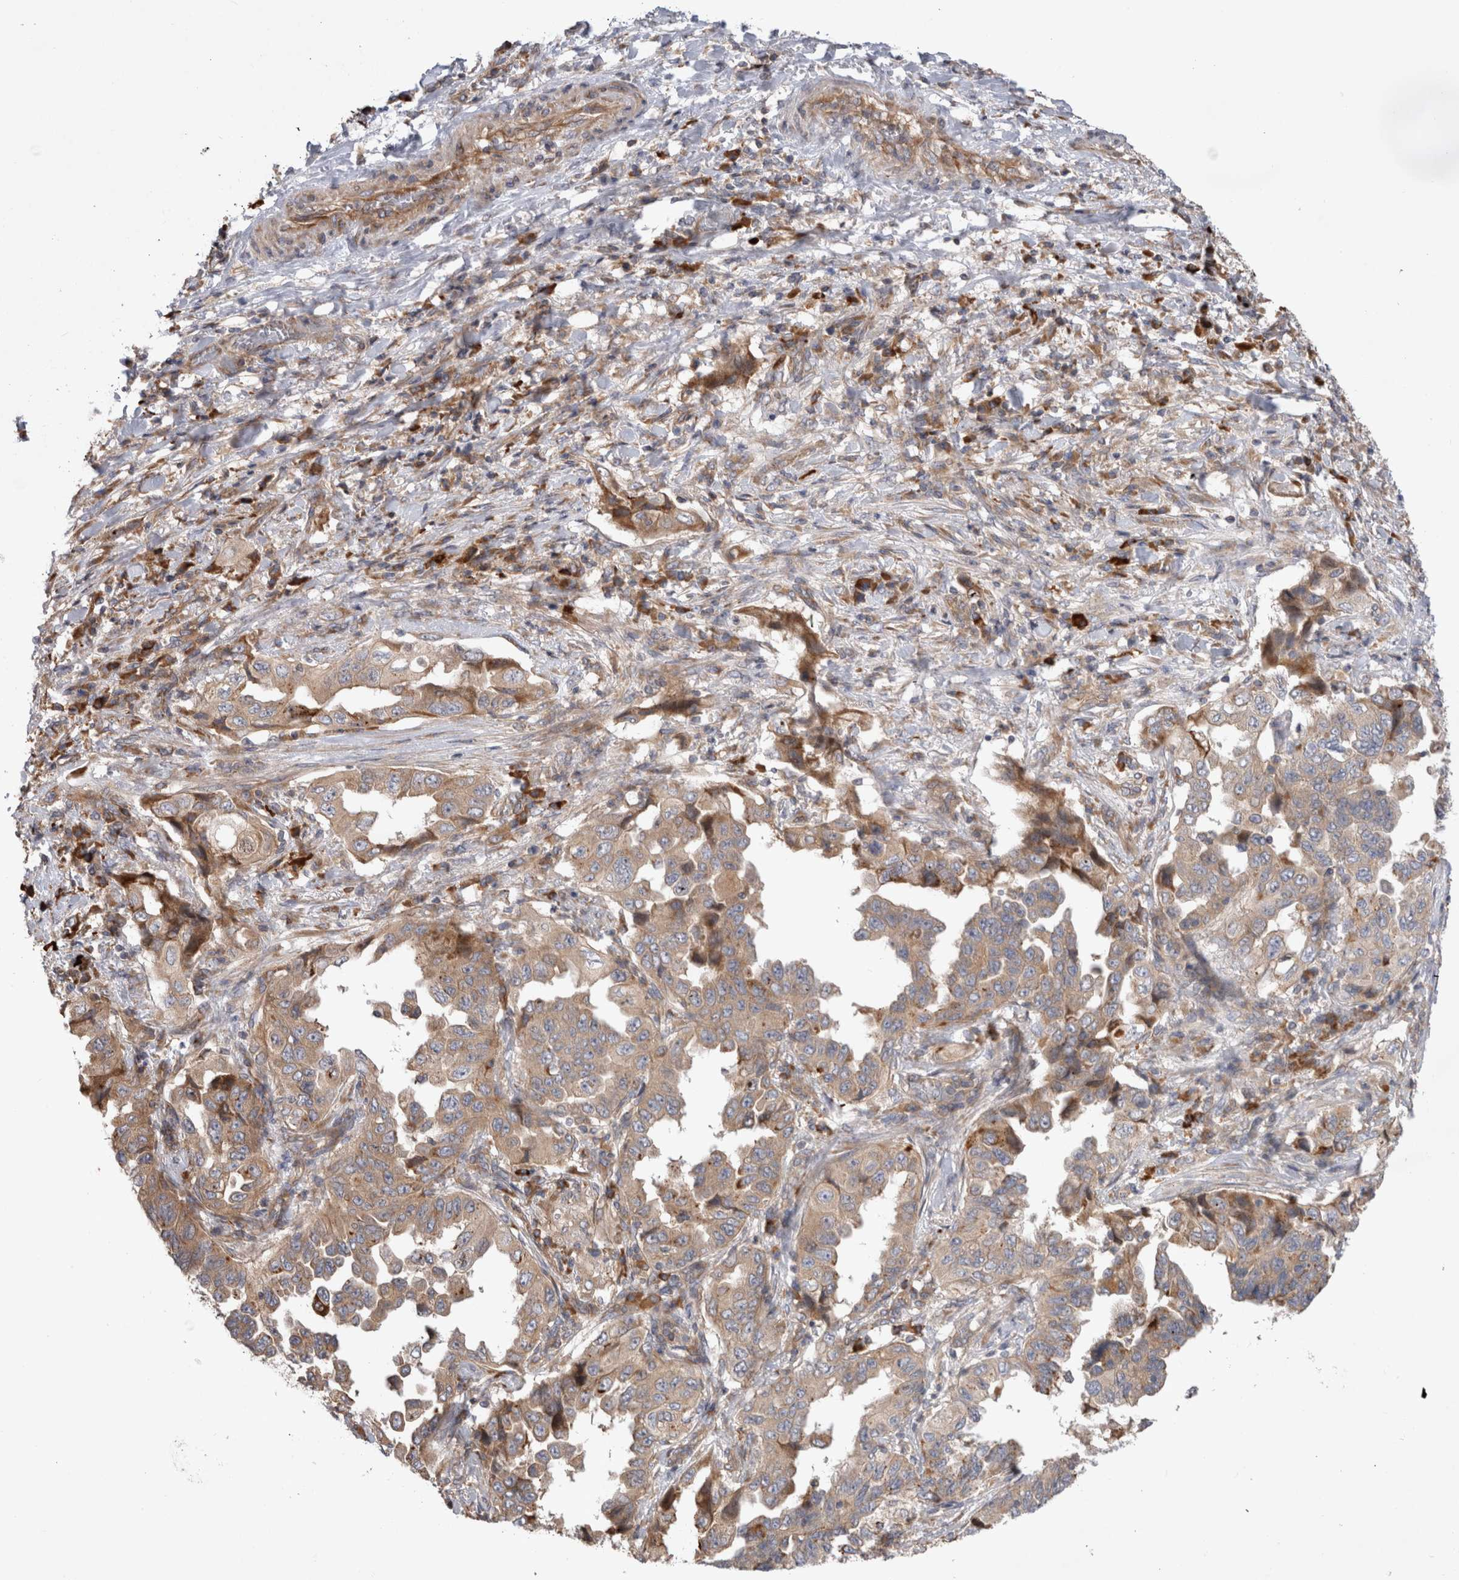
{"staining": {"intensity": "weak", "quantity": ">75%", "location": "cytoplasmic/membranous"}, "tissue": "lung cancer", "cell_type": "Tumor cells", "image_type": "cancer", "snomed": [{"axis": "morphology", "description": "Adenocarcinoma, NOS"}, {"axis": "topography", "description": "Lung"}], "caption": "This micrograph shows IHC staining of human lung adenocarcinoma, with low weak cytoplasmic/membranous positivity in approximately >75% of tumor cells.", "gene": "PDCD10", "patient": {"sex": "female", "age": 51}}